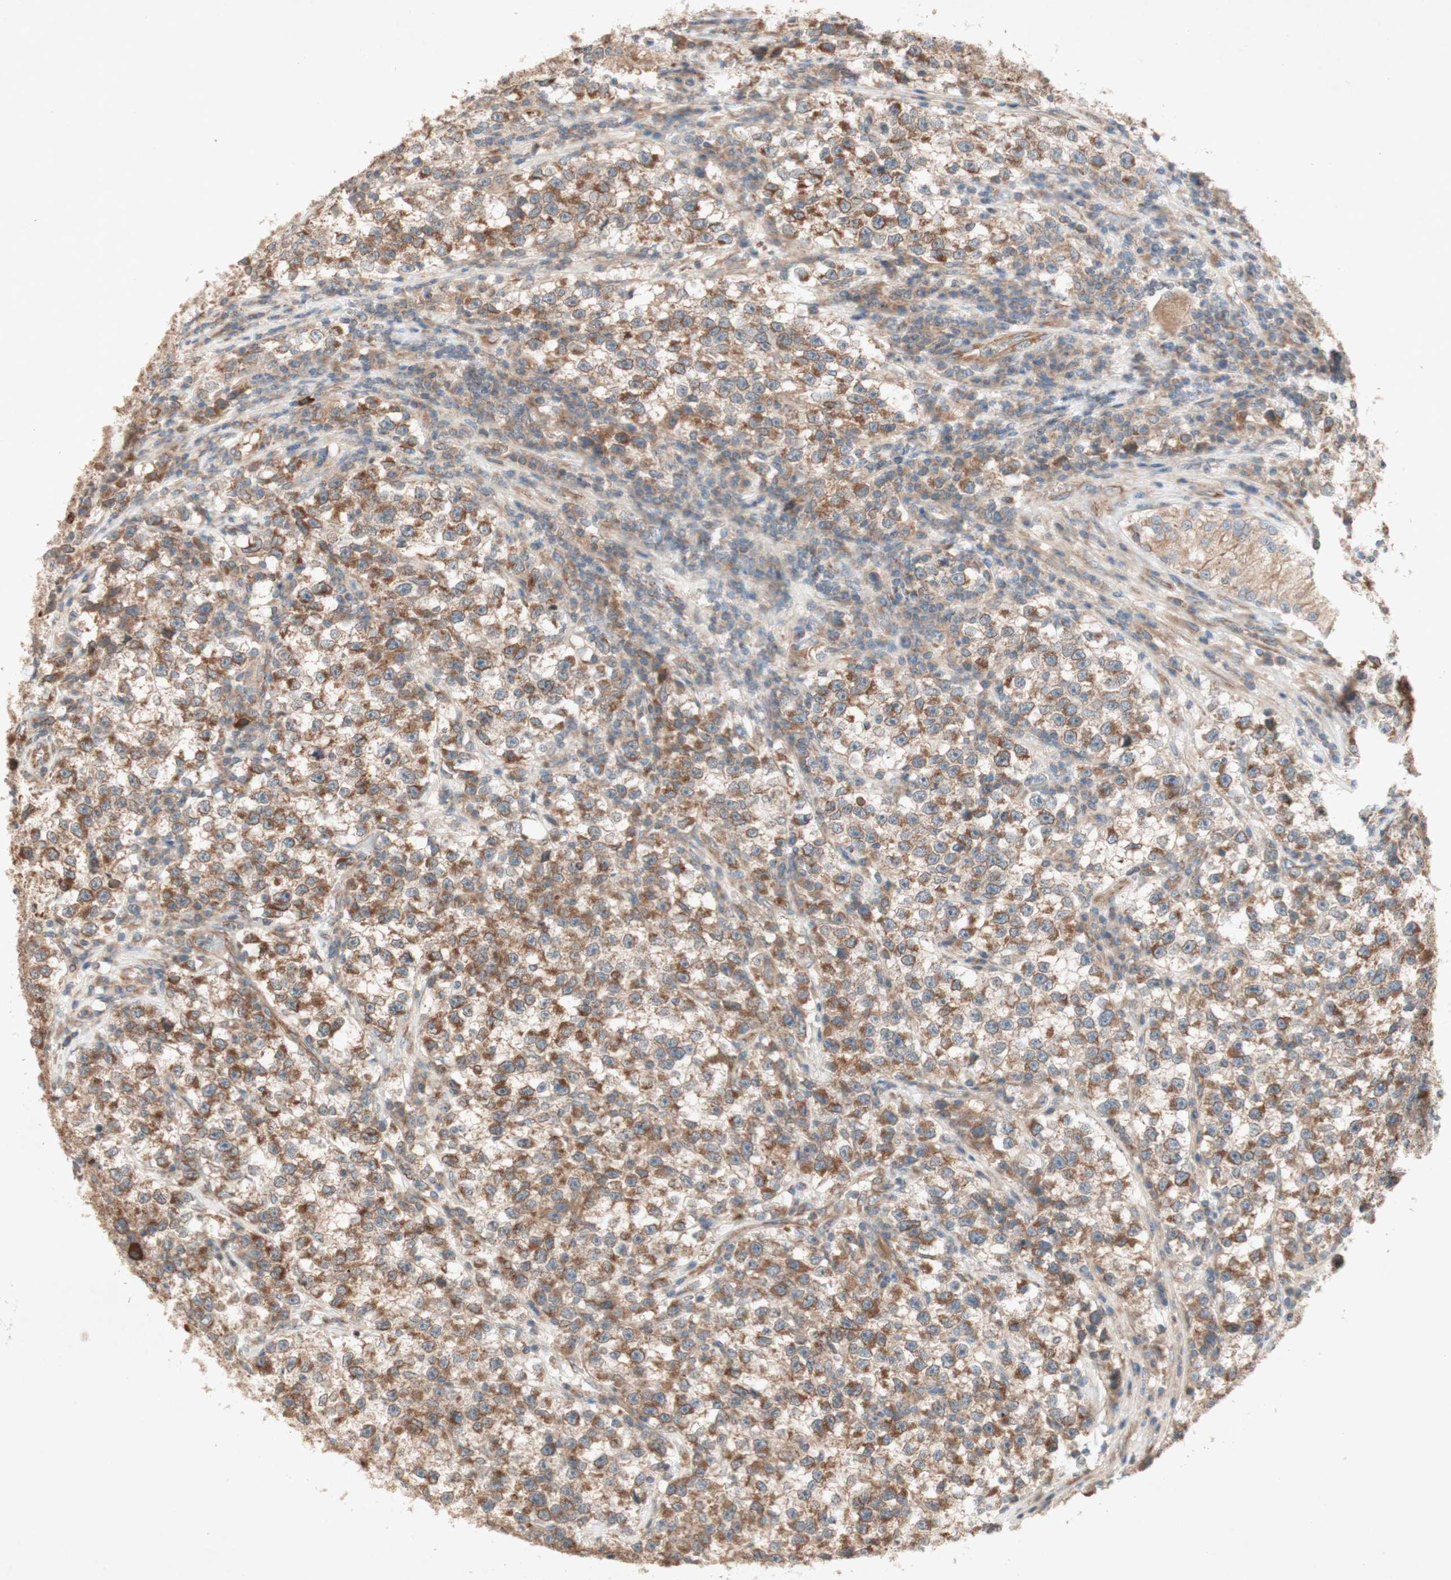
{"staining": {"intensity": "moderate", "quantity": ">75%", "location": "cytoplasmic/membranous"}, "tissue": "testis cancer", "cell_type": "Tumor cells", "image_type": "cancer", "snomed": [{"axis": "morphology", "description": "Seminoma, NOS"}, {"axis": "topography", "description": "Testis"}], "caption": "This micrograph shows testis seminoma stained with immunohistochemistry (IHC) to label a protein in brown. The cytoplasmic/membranous of tumor cells show moderate positivity for the protein. Nuclei are counter-stained blue.", "gene": "SOCS2", "patient": {"sex": "male", "age": 22}}